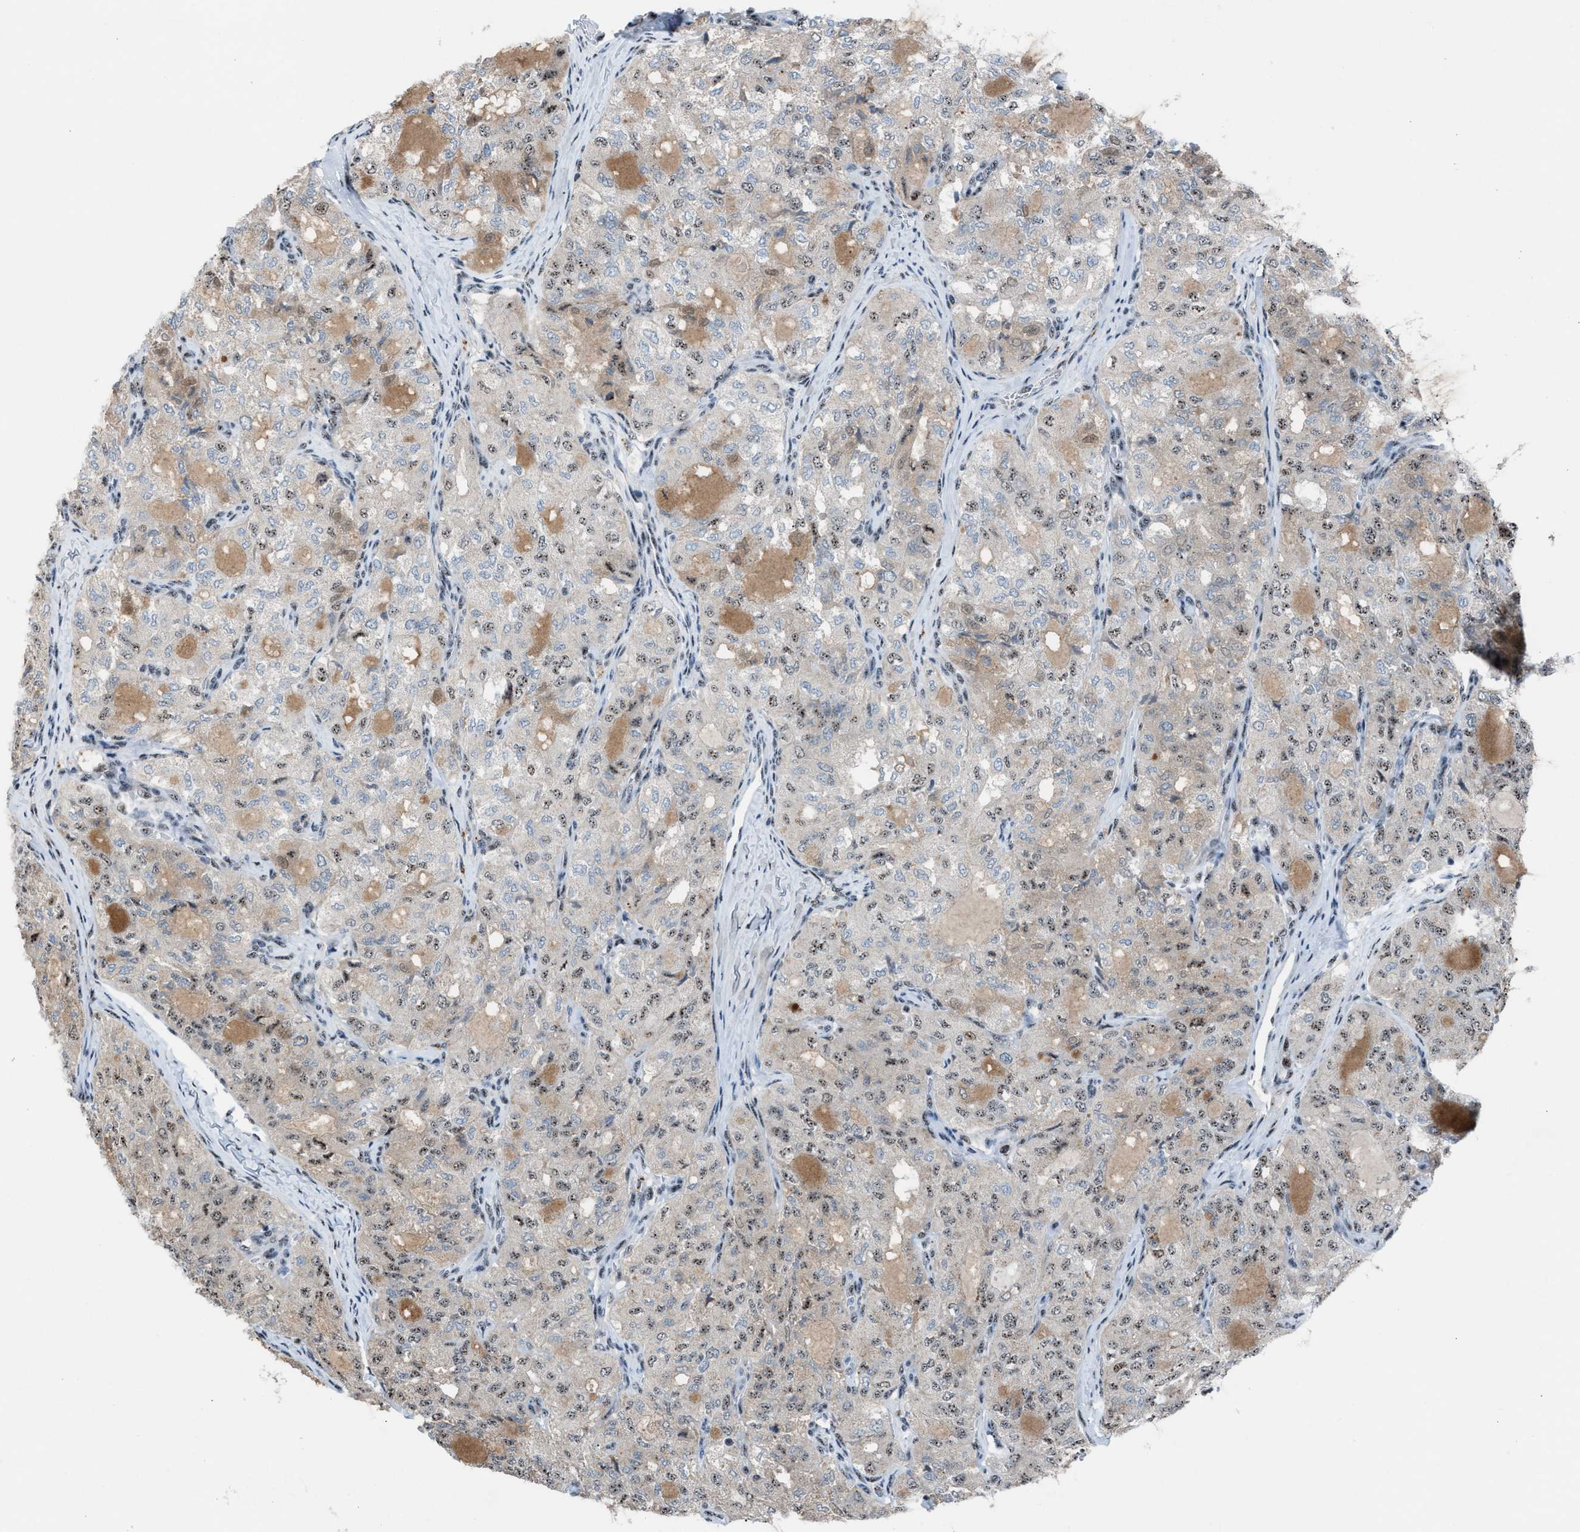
{"staining": {"intensity": "weak", "quantity": "25%-75%", "location": "nuclear"}, "tissue": "thyroid cancer", "cell_type": "Tumor cells", "image_type": "cancer", "snomed": [{"axis": "morphology", "description": "Follicular adenoma carcinoma, NOS"}, {"axis": "topography", "description": "Thyroid gland"}], "caption": "About 25%-75% of tumor cells in follicular adenoma carcinoma (thyroid) demonstrate weak nuclear protein expression as visualized by brown immunohistochemical staining.", "gene": "CENPP", "patient": {"sex": "male", "age": 75}}